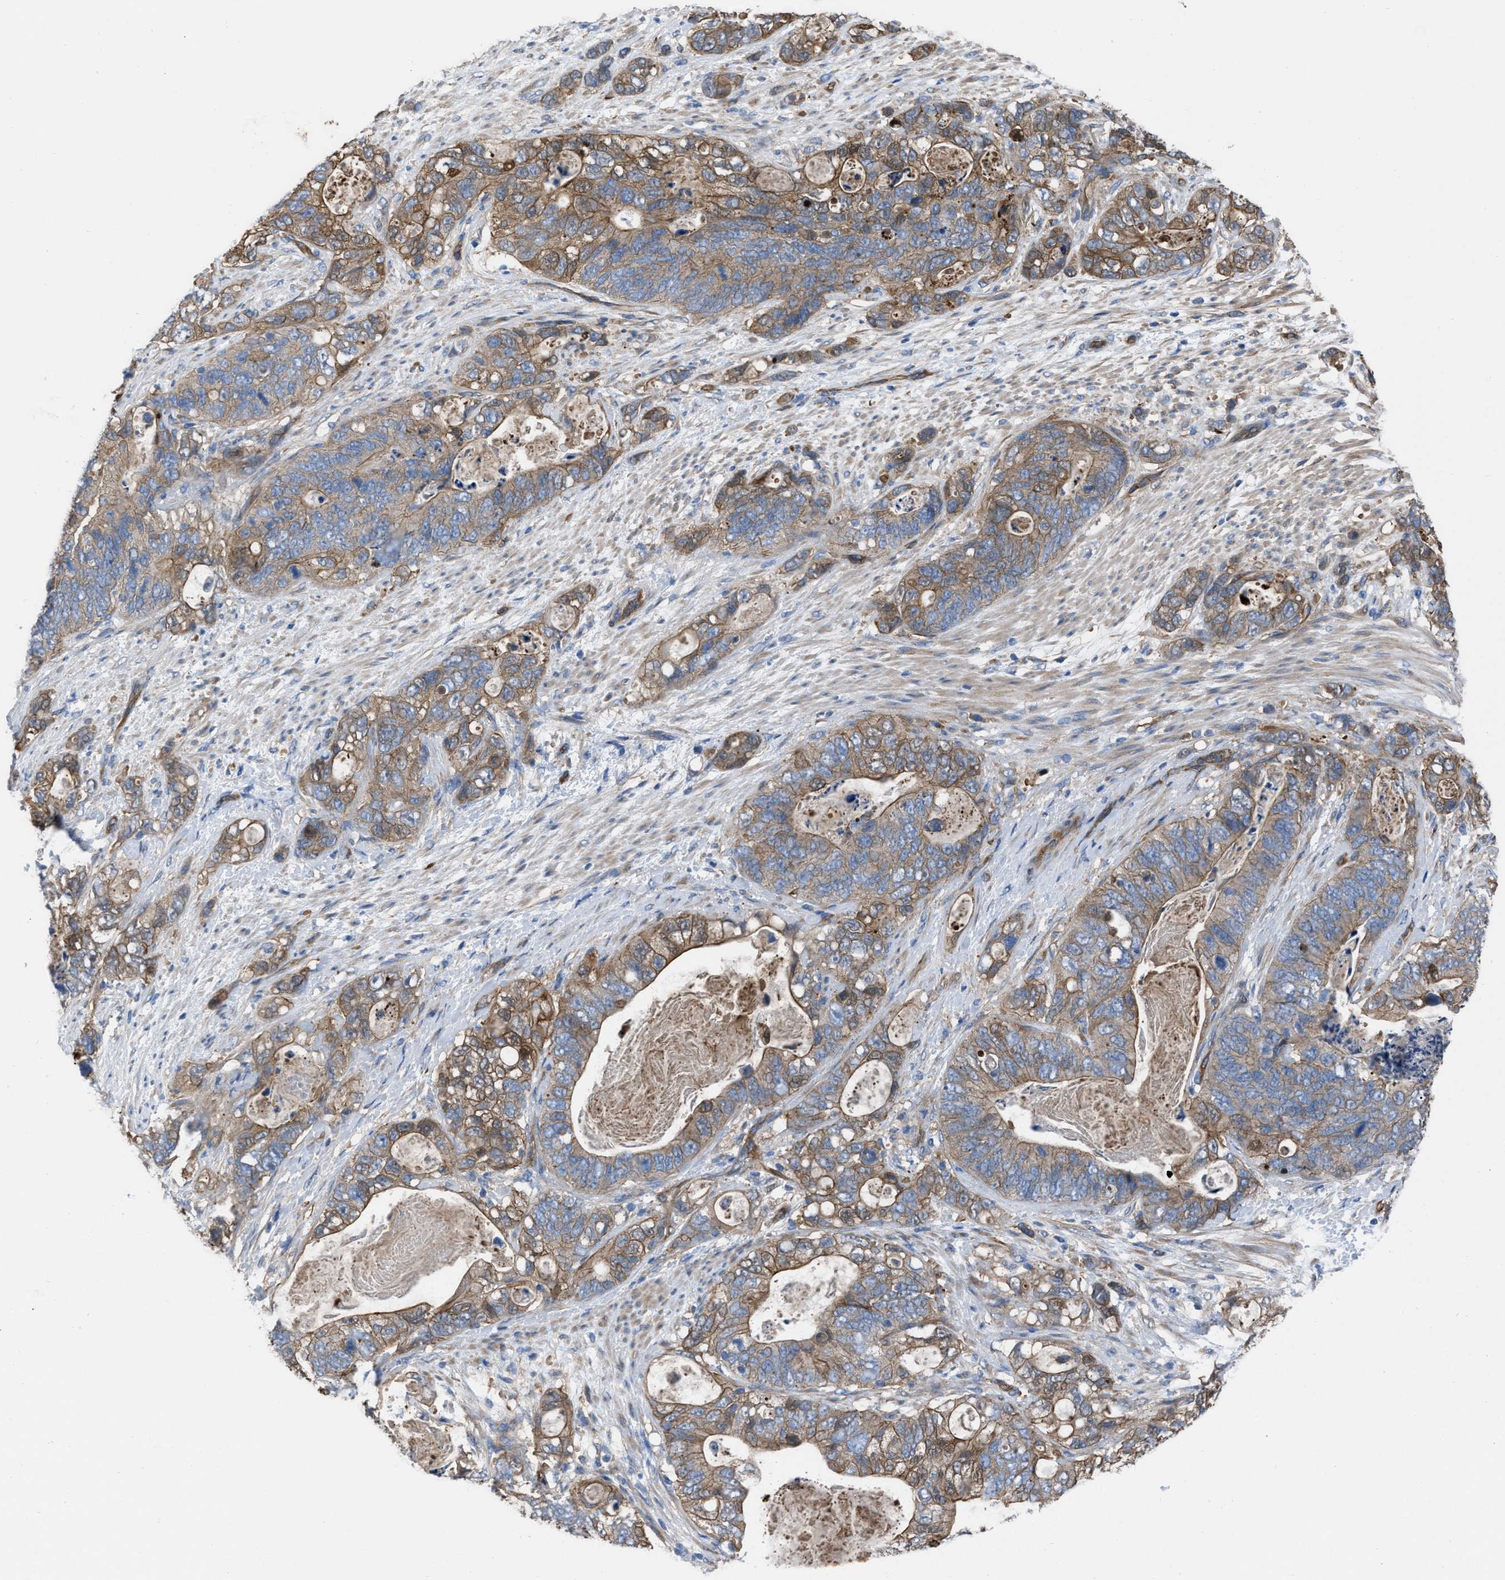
{"staining": {"intensity": "moderate", "quantity": ">75%", "location": "cytoplasmic/membranous"}, "tissue": "stomach cancer", "cell_type": "Tumor cells", "image_type": "cancer", "snomed": [{"axis": "morphology", "description": "Normal tissue, NOS"}, {"axis": "morphology", "description": "Adenocarcinoma, NOS"}, {"axis": "topography", "description": "Stomach"}], "caption": "The immunohistochemical stain highlights moderate cytoplasmic/membranous expression in tumor cells of stomach cancer (adenocarcinoma) tissue.", "gene": "TRIOBP", "patient": {"sex": "female", "age": 89}}